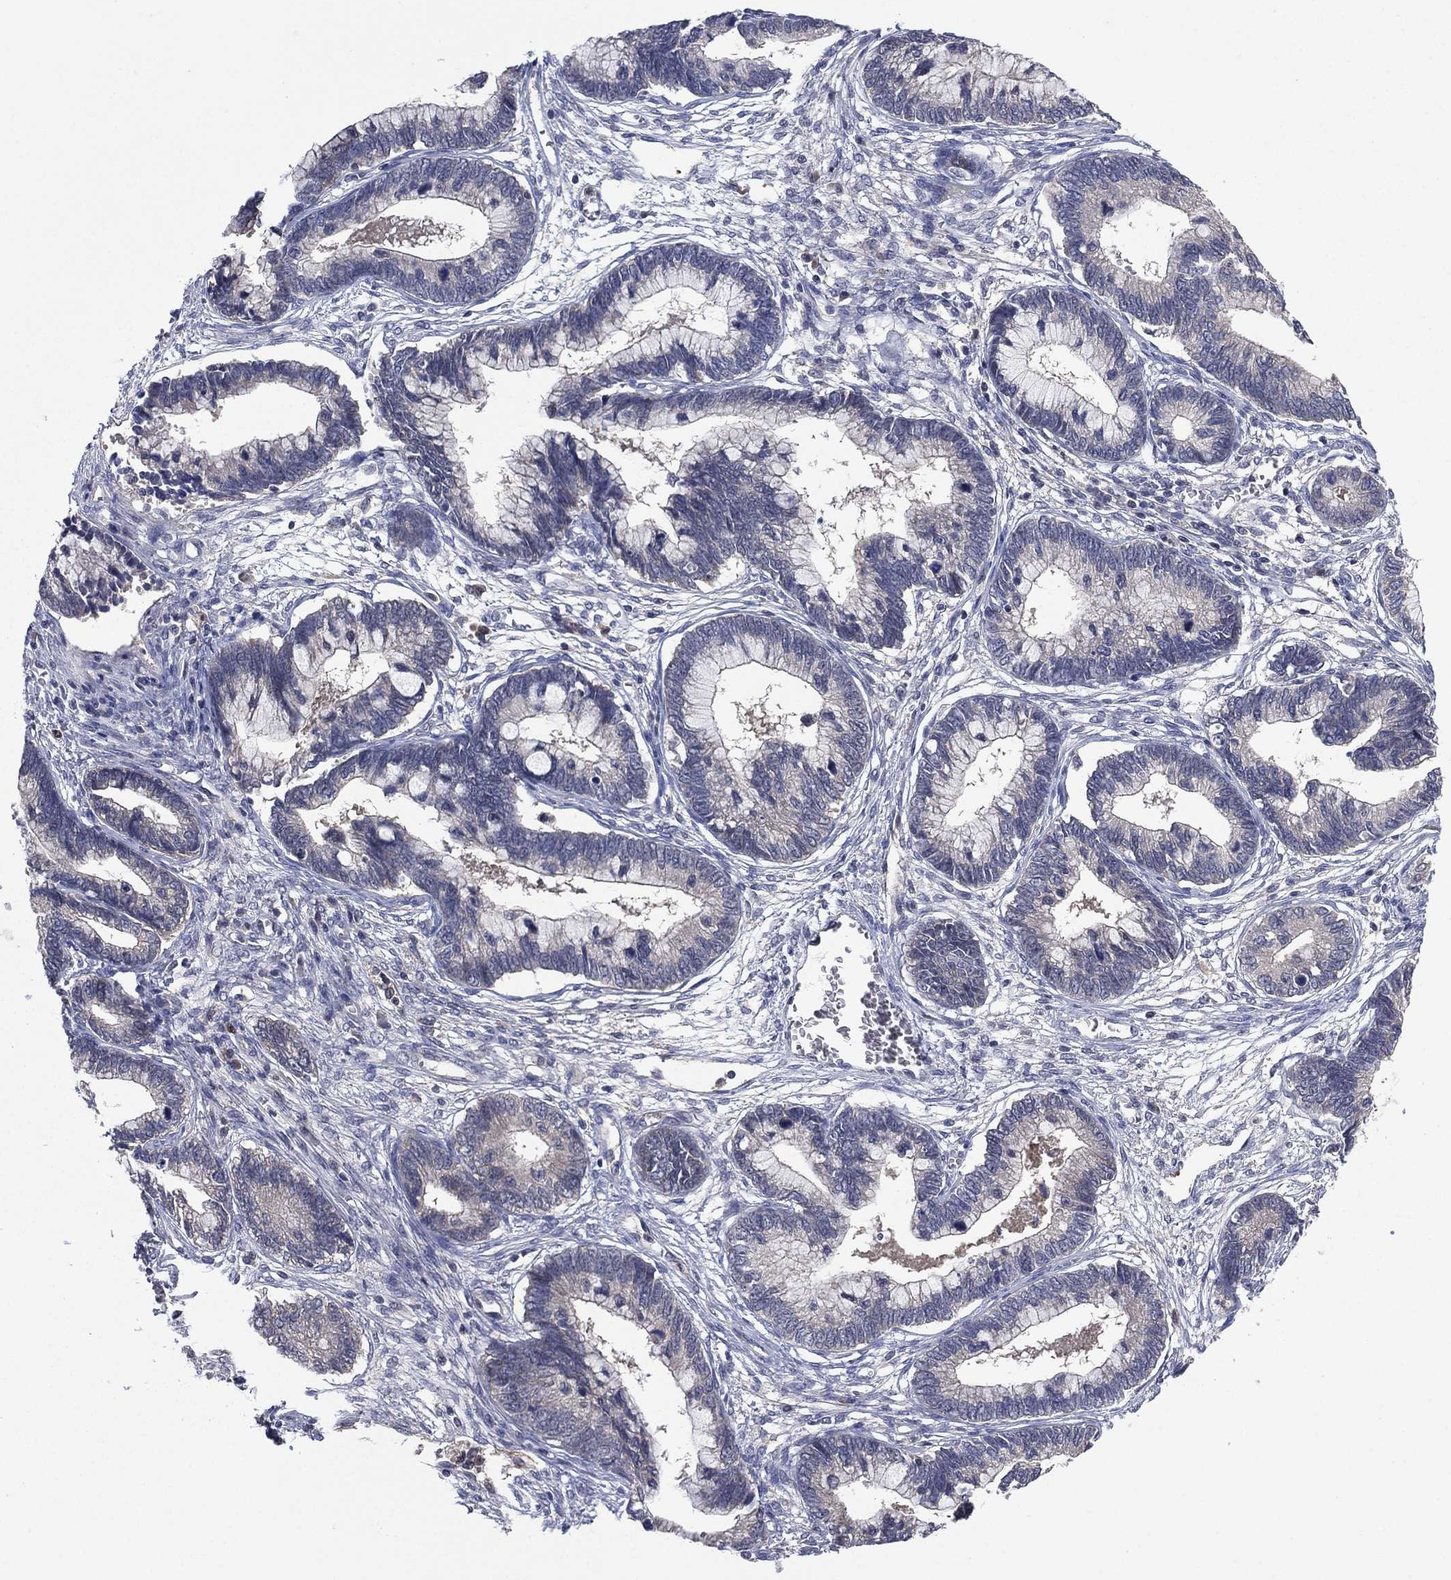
{"staining": {"intensity": "negative", "quantity": "none", "location": "none"}, "tissue": "cervical cancer", "cell_type": "Tumor cells", "image_type": "cancer", "snomed": [{"axis": "morphology", "description": "Adenocarcinoma, NOS"}, {"axis": "topography", "description": "Cervix"}], "caption": "Cervical cancer was stained to show a protein in brown. There is no significant positivity in tumor cells.", "gene": "MPP7", "patient": {"sex": "female", "age": 44}}